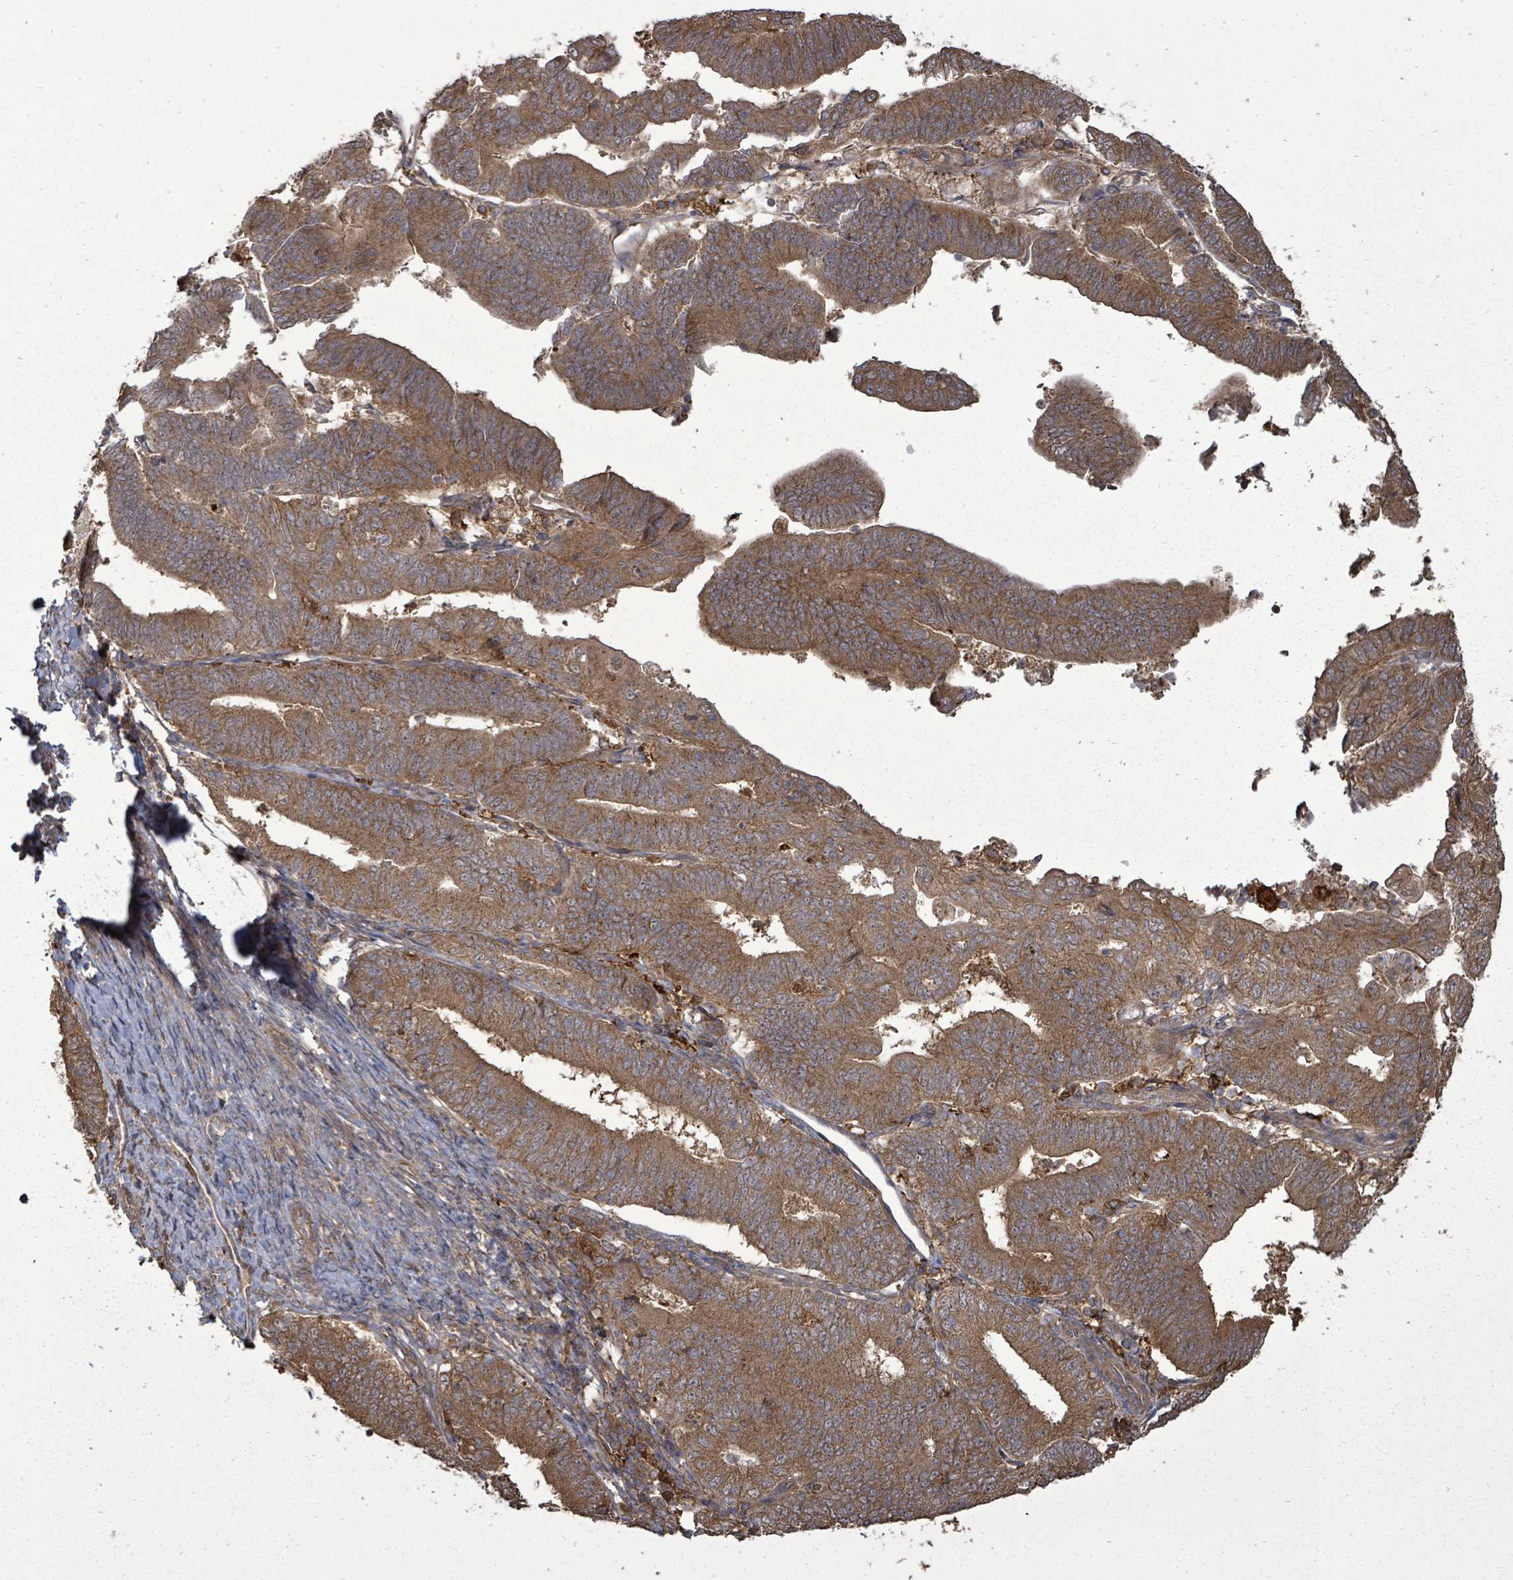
{"staining": {"intensity": "moderate", "quantity": ">75%", "location": "cytoplasmic/membranous"}, "tissue": "endometrial cancer", "cell_type": "Tumor cells", "image_type": "cancer", "snomed": [{"axis": "morphology", "description": "Adenocarcinoma, NOS"}, {"axis": "topography", "description": "Endometrium"}], "caption": "Moderate cytoplasmic/membranous protein expression is seen in approximately >75% of tumor cells in adenocarcinoma (endometrial).", "gene": "EIF3C", "patient": {"sex": "female", "age": 70}}